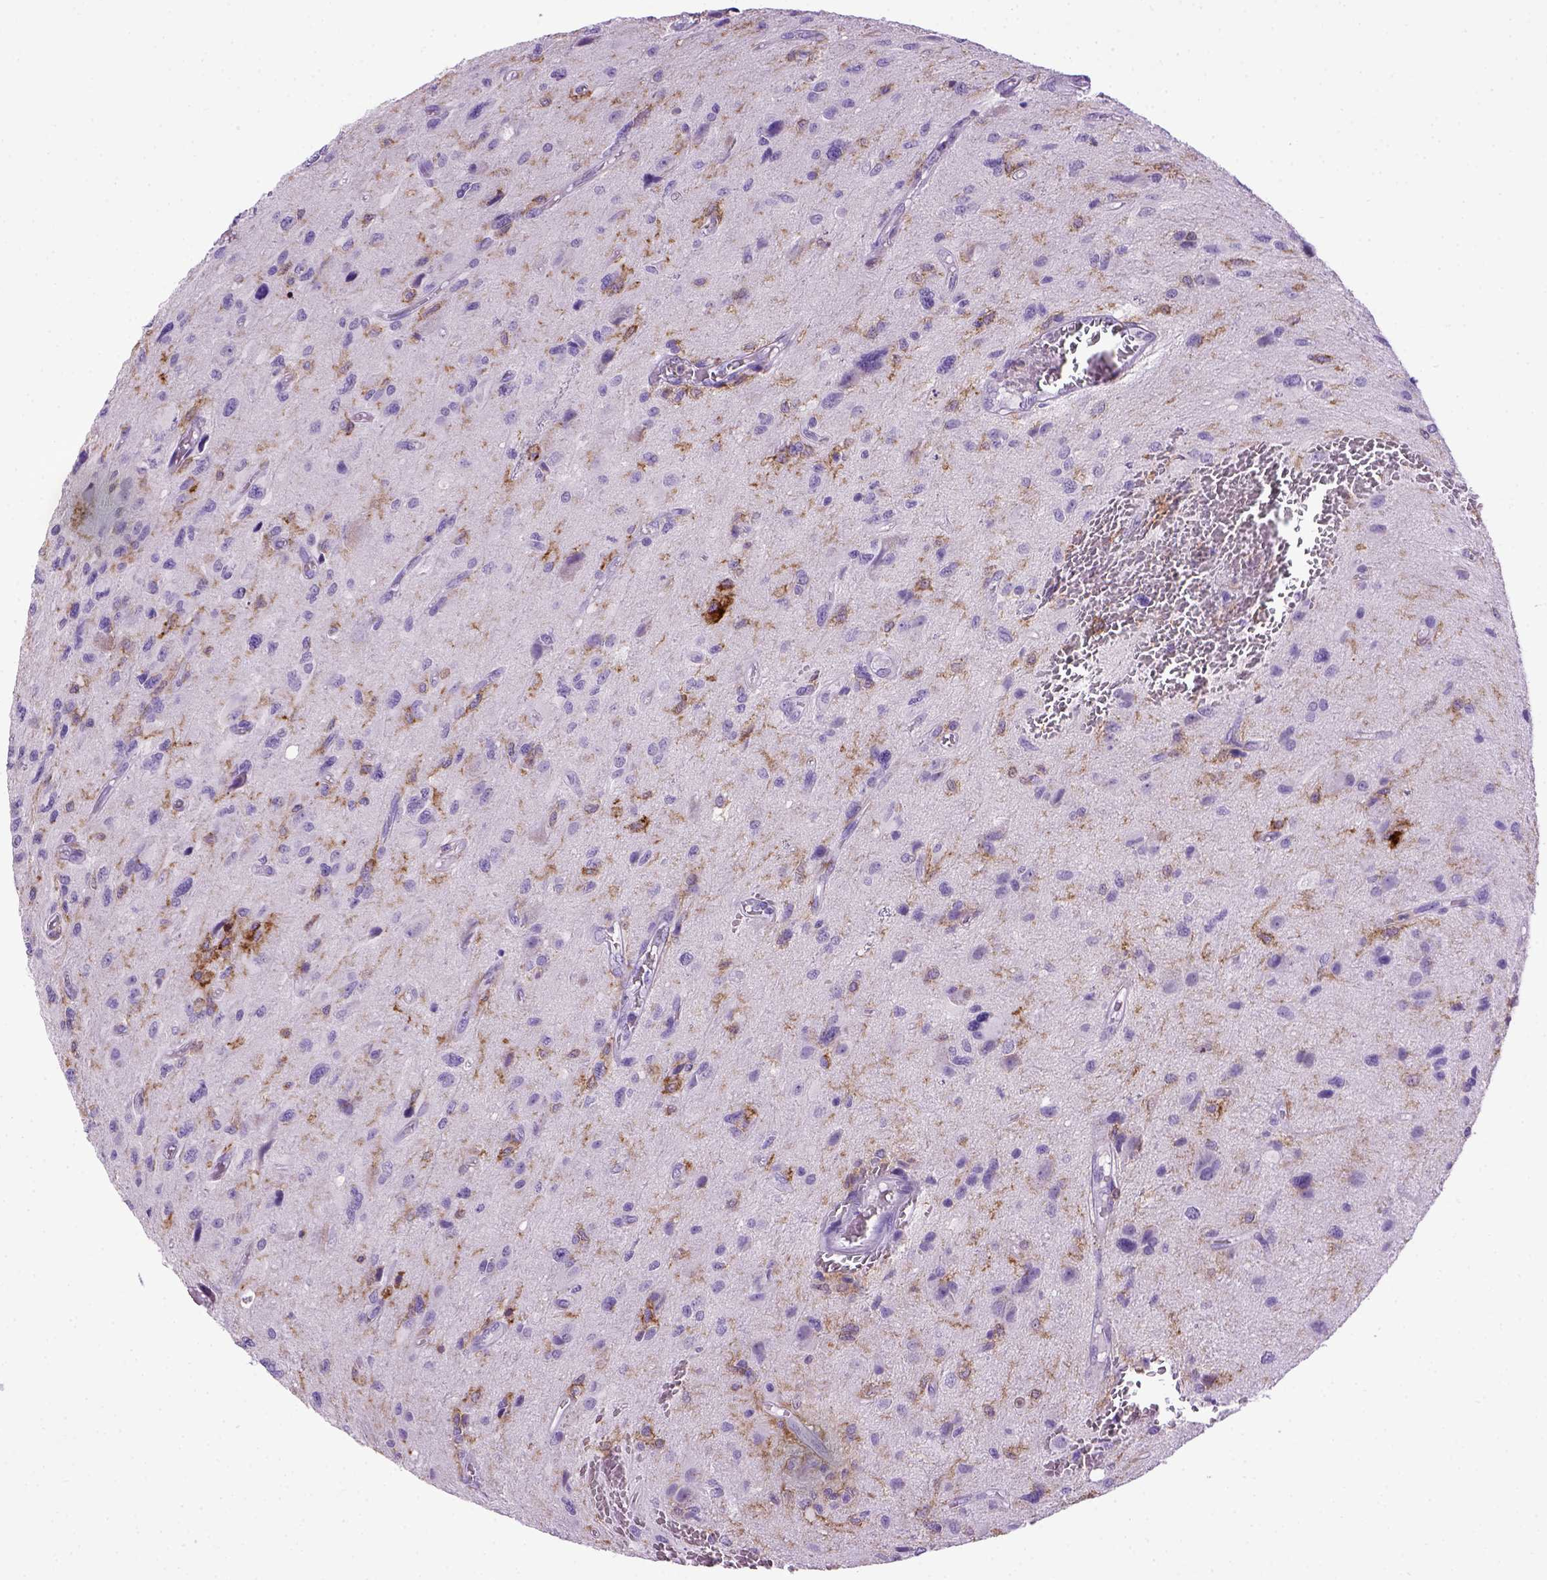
{"staining": {"intensity": "negative", "quantity": "none", "location": "none"}, "tissue": "glioma", "cell_type": "Tumor cells", "image_type": "cancer", "snomed": [{"axis": "morphology", "description": "Glioma, malignant, NOS"}, {"axis": "morphology", "description": "Glioma, malignant, High grade"}, {"axis": "topography", "description": "Brain"}], "caption": "A high-resolution photomicrograph shows immunohistochemistry staining of malignant glioma (high-grade), which reveals no significant expression in tumor cells. (Stains: DAB (3,3'-diaminobenzidine) immunohistochemistry with hematoxylin counter stain, Microscopy: brightfield microscopy at high magnification).", "gene": "ITGAX", "patient": {"sex": "female", "age": 71}}